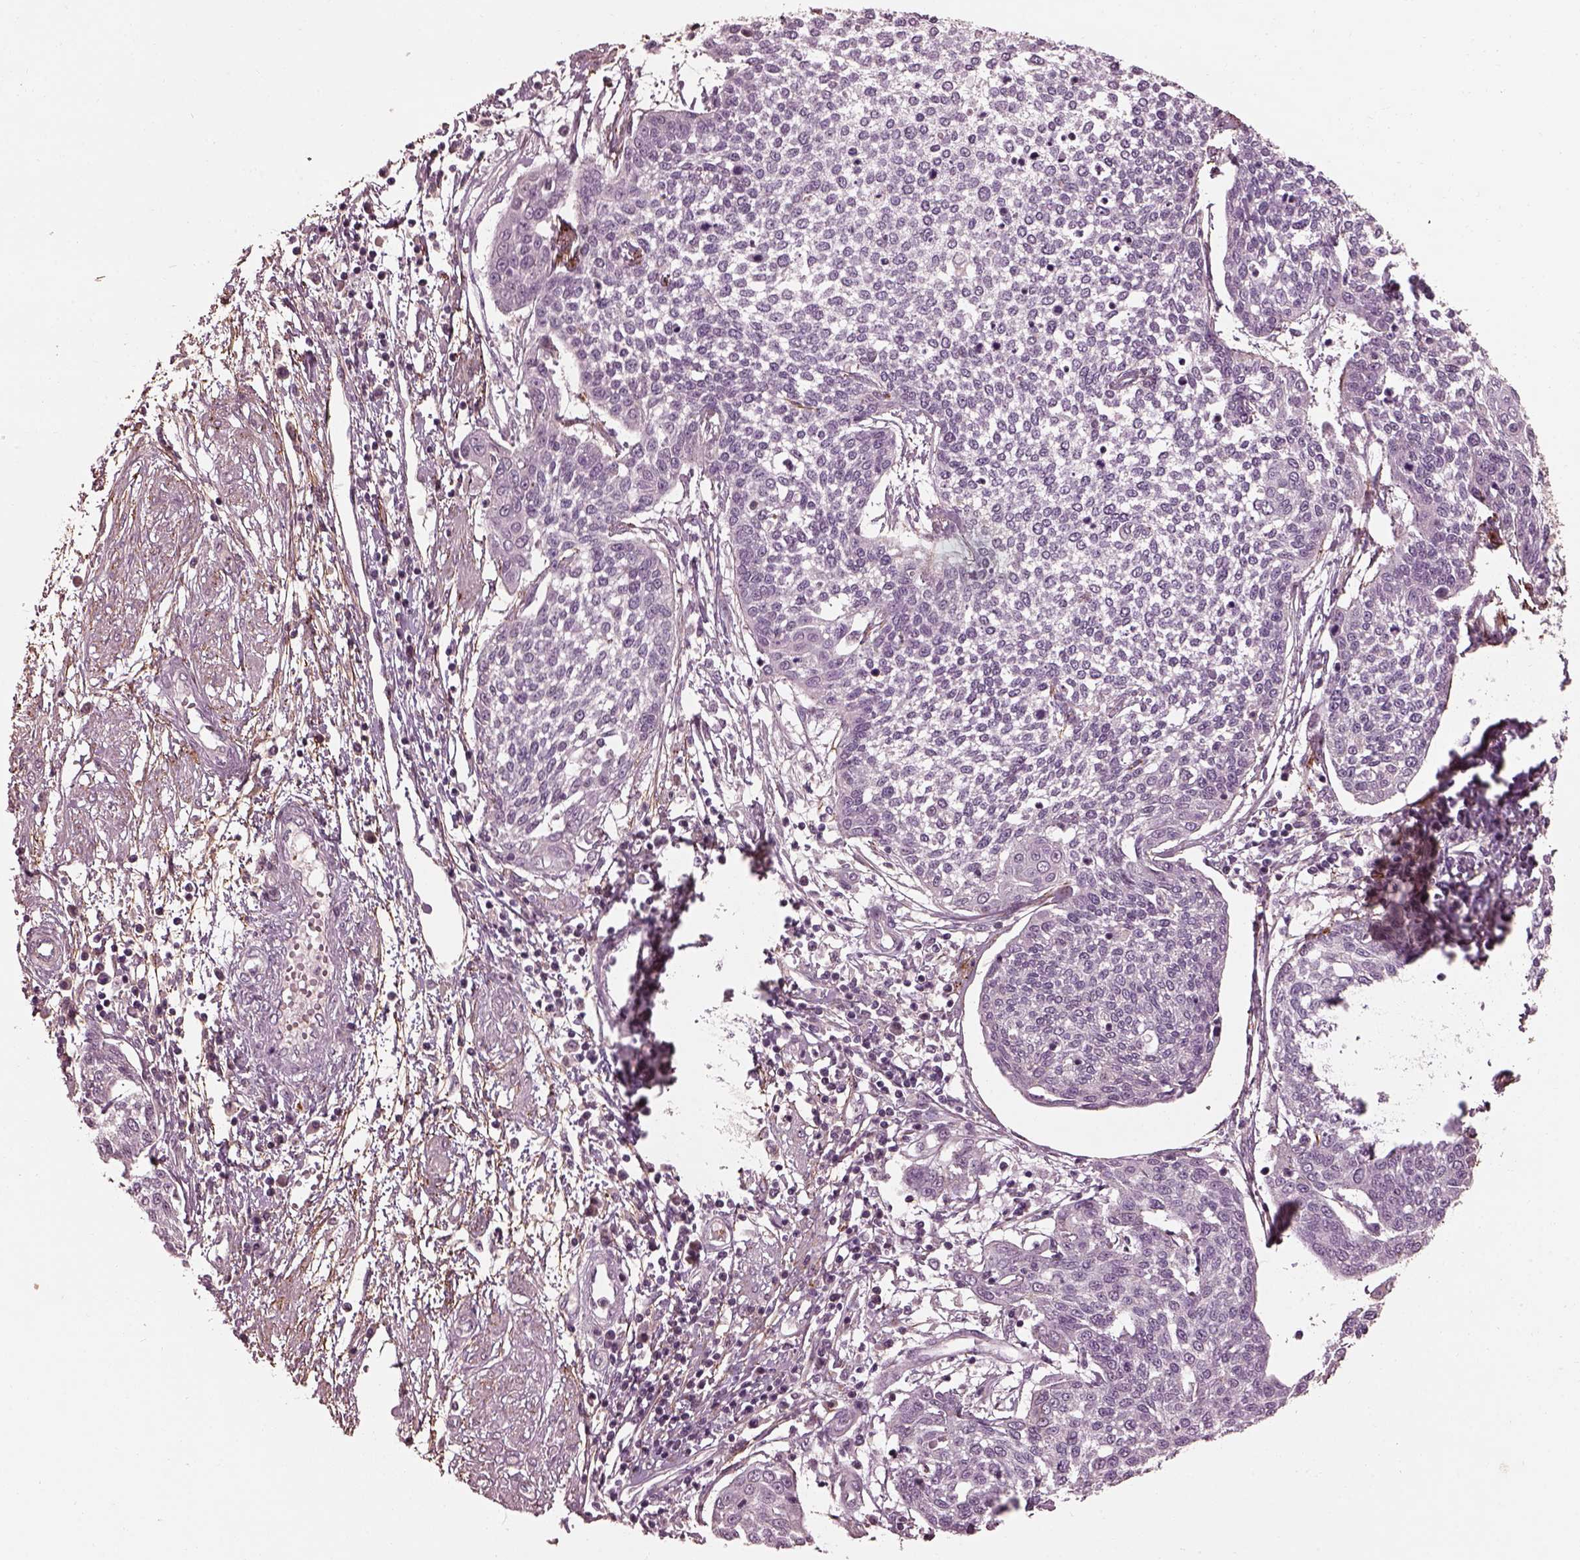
{"staining": {"intensity": "negative", "quantity": "none", "location": "none"}, "tissue": "cervical cancer", "cell_type": "Tumor cells", "image_type": "cancer", "snomed": [{"axis": "morphology", "description": "Squamous cell carcinoma, NOS"}, {"axis": "topography", "description": "Cervix"}], "caption": "Immunohistochemistry image of neoplastic tissue: human cervical cancer stained with DAB (3,3'-diaminobenzidine) displays no significant protein staining in tumor cells.", "gene": "EFEMP1", "patient": {"sex": "female", "age": 34}}